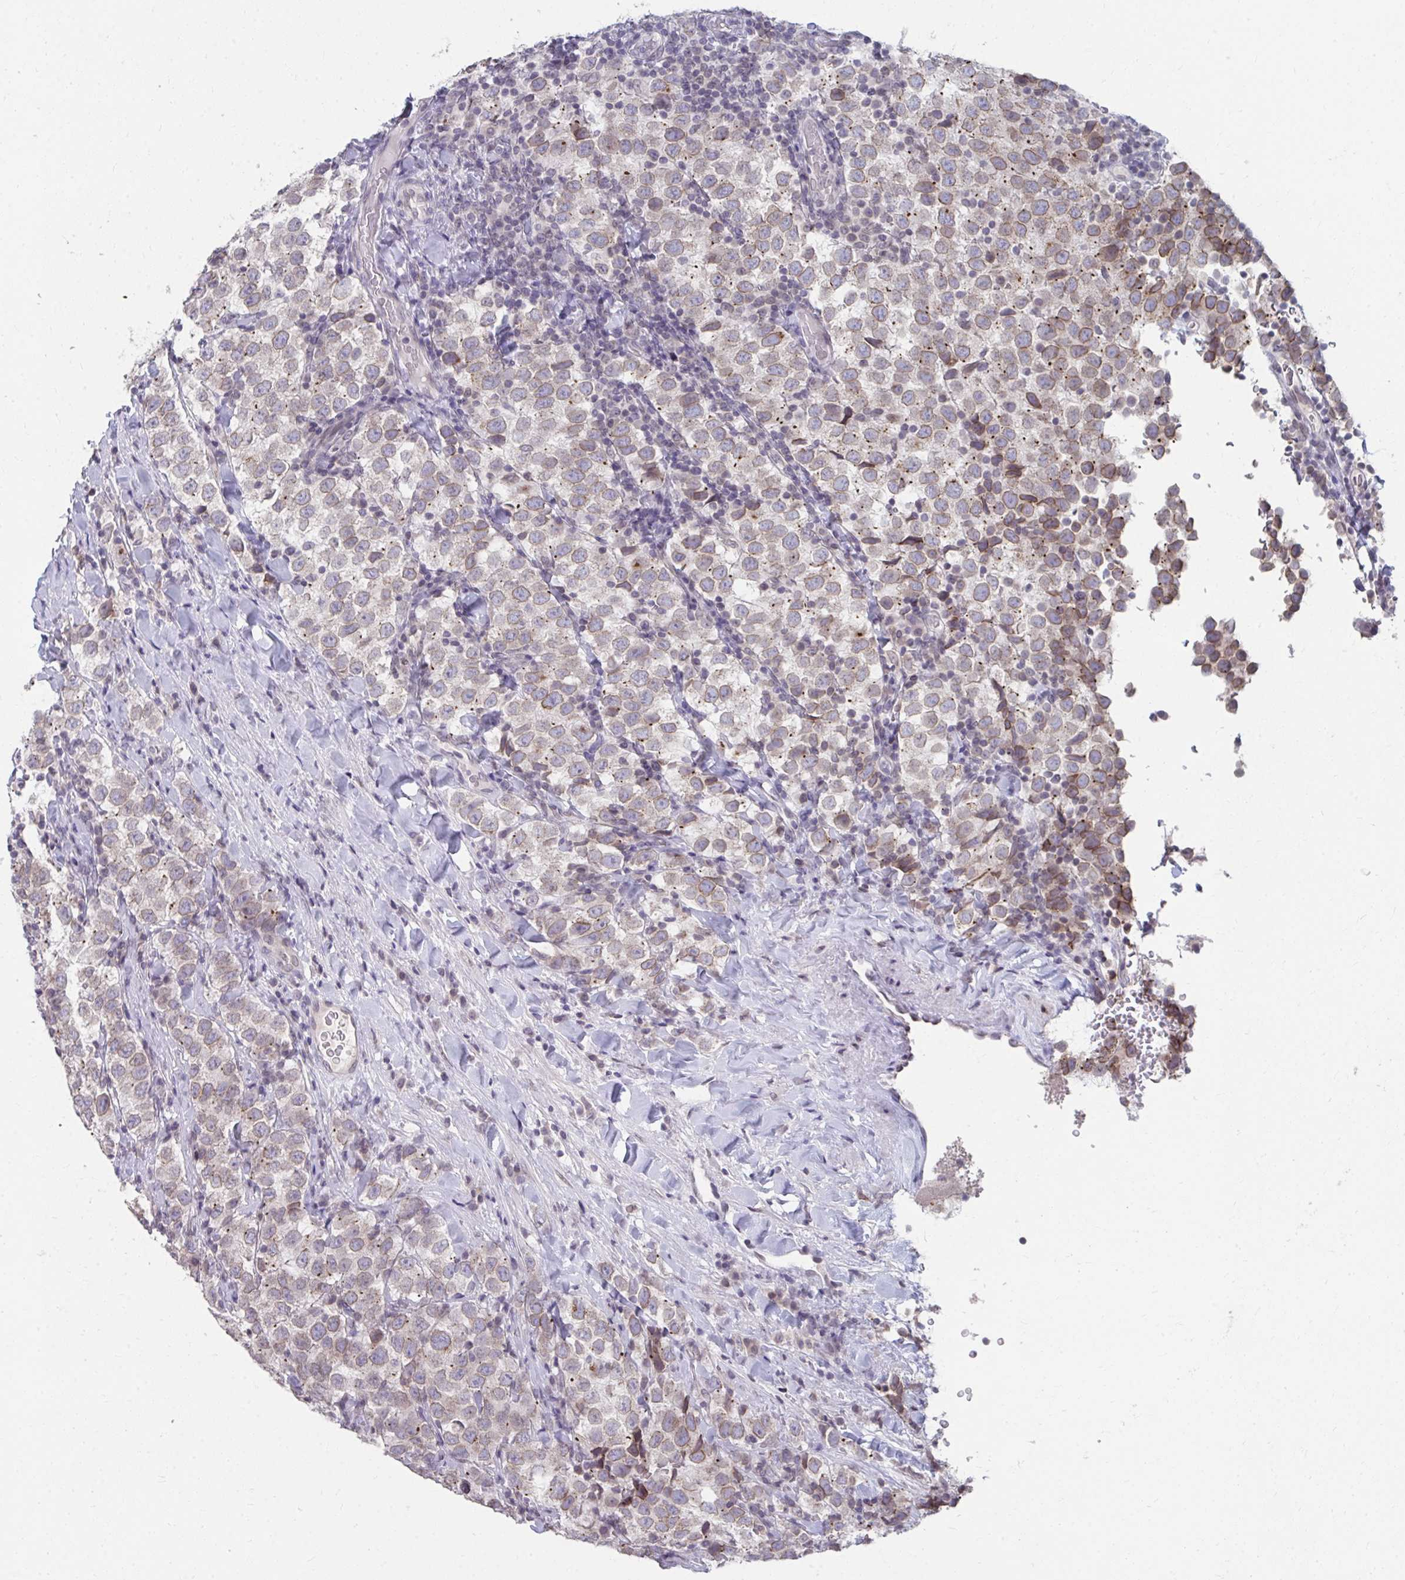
{"staining": {"intensity": "moderate", "quantity": "<25%", "location": "cytoplasmic/membranous,nuclear"}, "tissue": "testis cancer", "cell_type": "Tumor cells", "image_type": "cancer", "snomed": [{"axis": "morphology", "description": "Seminoma, NOS"}, {"axis": "topography", "description": "Testis"}], "caption": "Protein staining displays moderate cytoplasmic/membranous and nuclear staining in approximately <25% of tumor cells in testis cancer (seminoma).", "gene": "NUP133", "patient": {"sex": "male", "age": 34}}